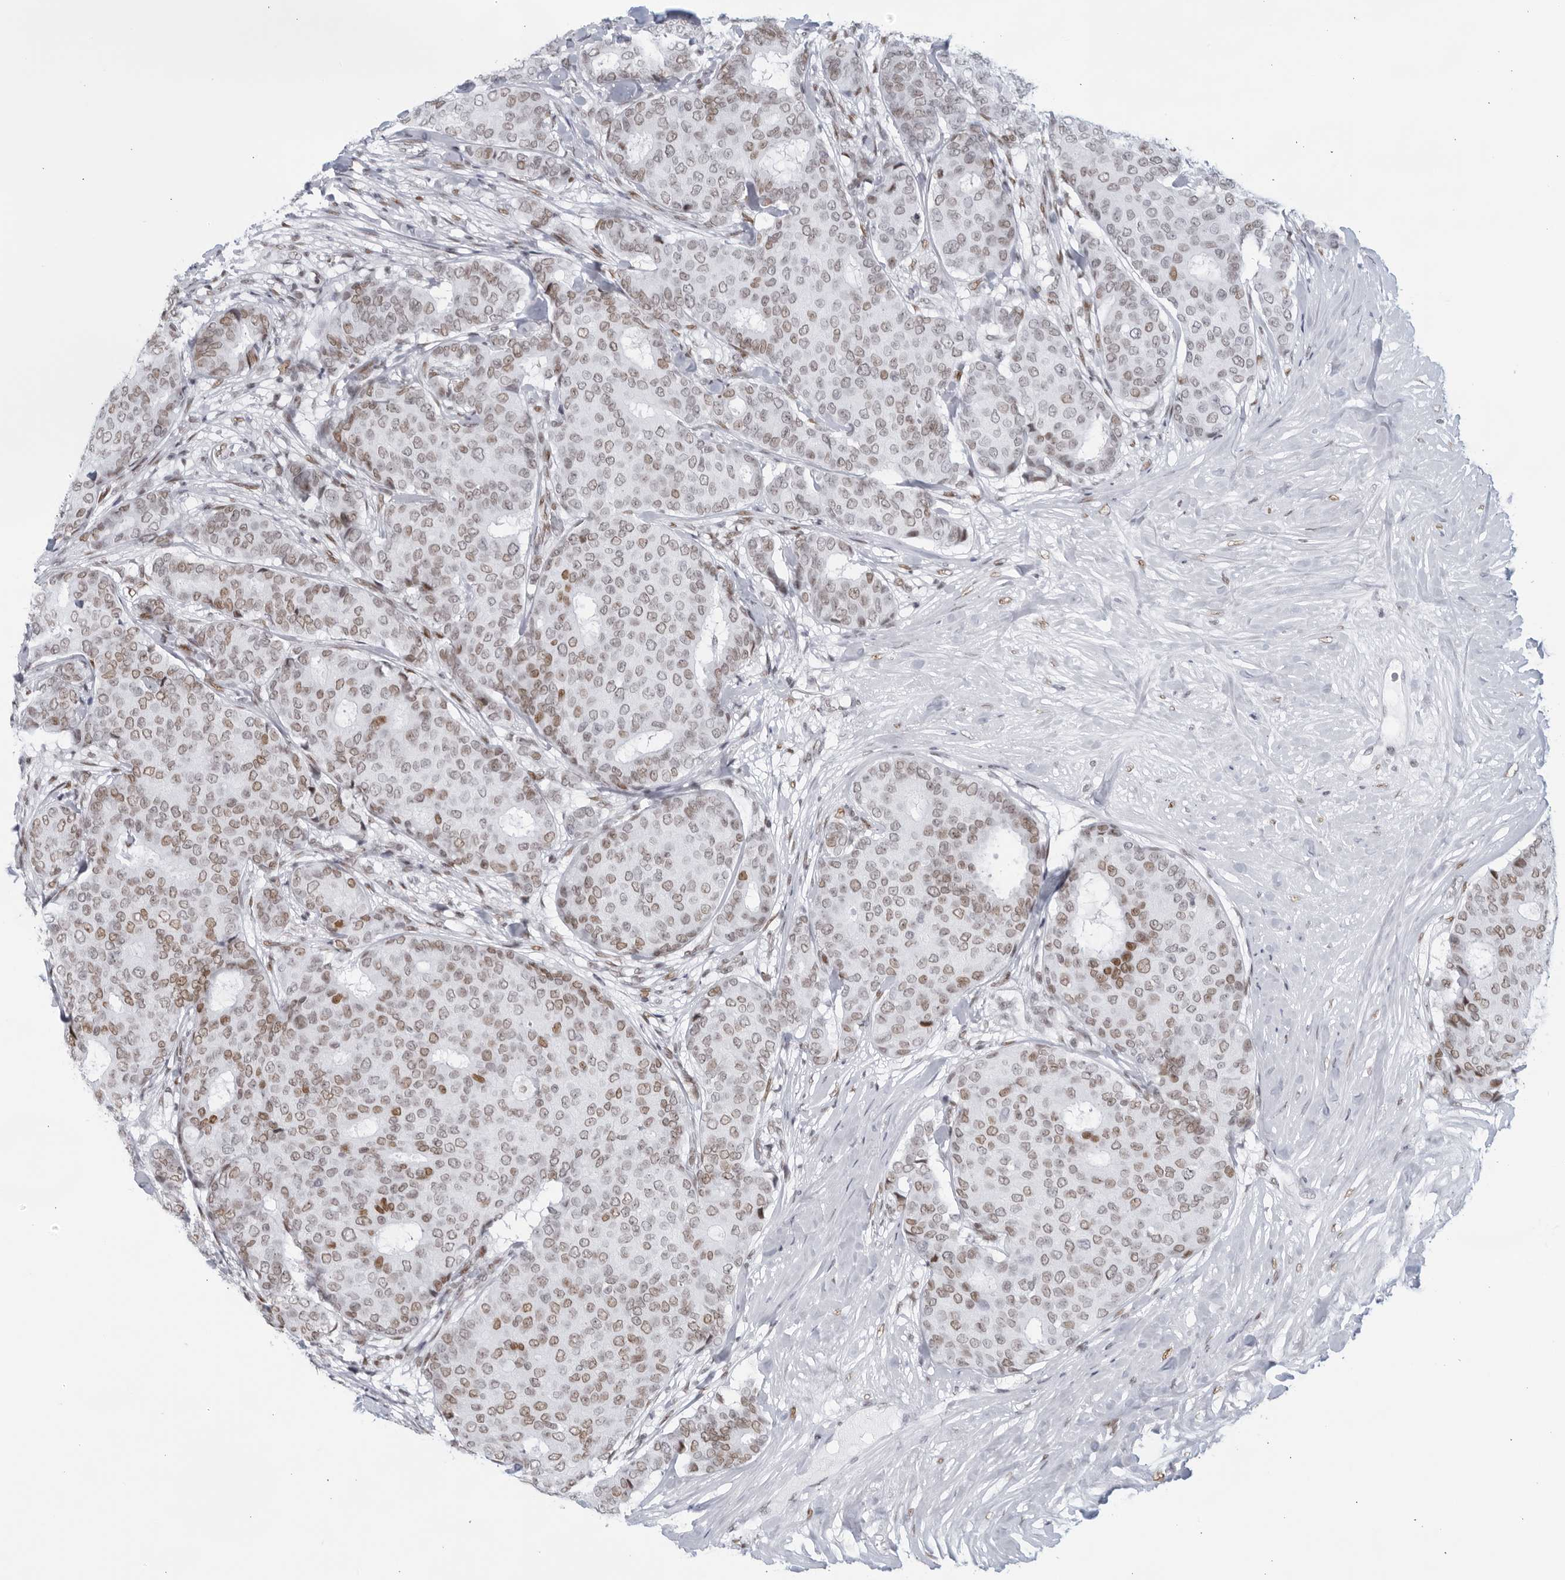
{"staining": {"intensity": "moderate", "quantity": "25%-75%", "location": "nuclear"}, "tissue": "breast cancer", "cell_type": "Tumor cells", "image_type": "cancer", "snomed": [{"axis": "morphology", "description": "Duct carcinoma"}, {"axis": "topography", "description": "Breast"}], "caption": "Immunohistochemical staining of human breast cancer (infiltrating ductal carcinoma) reveals medium levels of moderate nuclear staining in approximately 25%-75% of tumor cells.", "gene": "HP1BP3", "patient": {"sex": "female", "age": 75}}